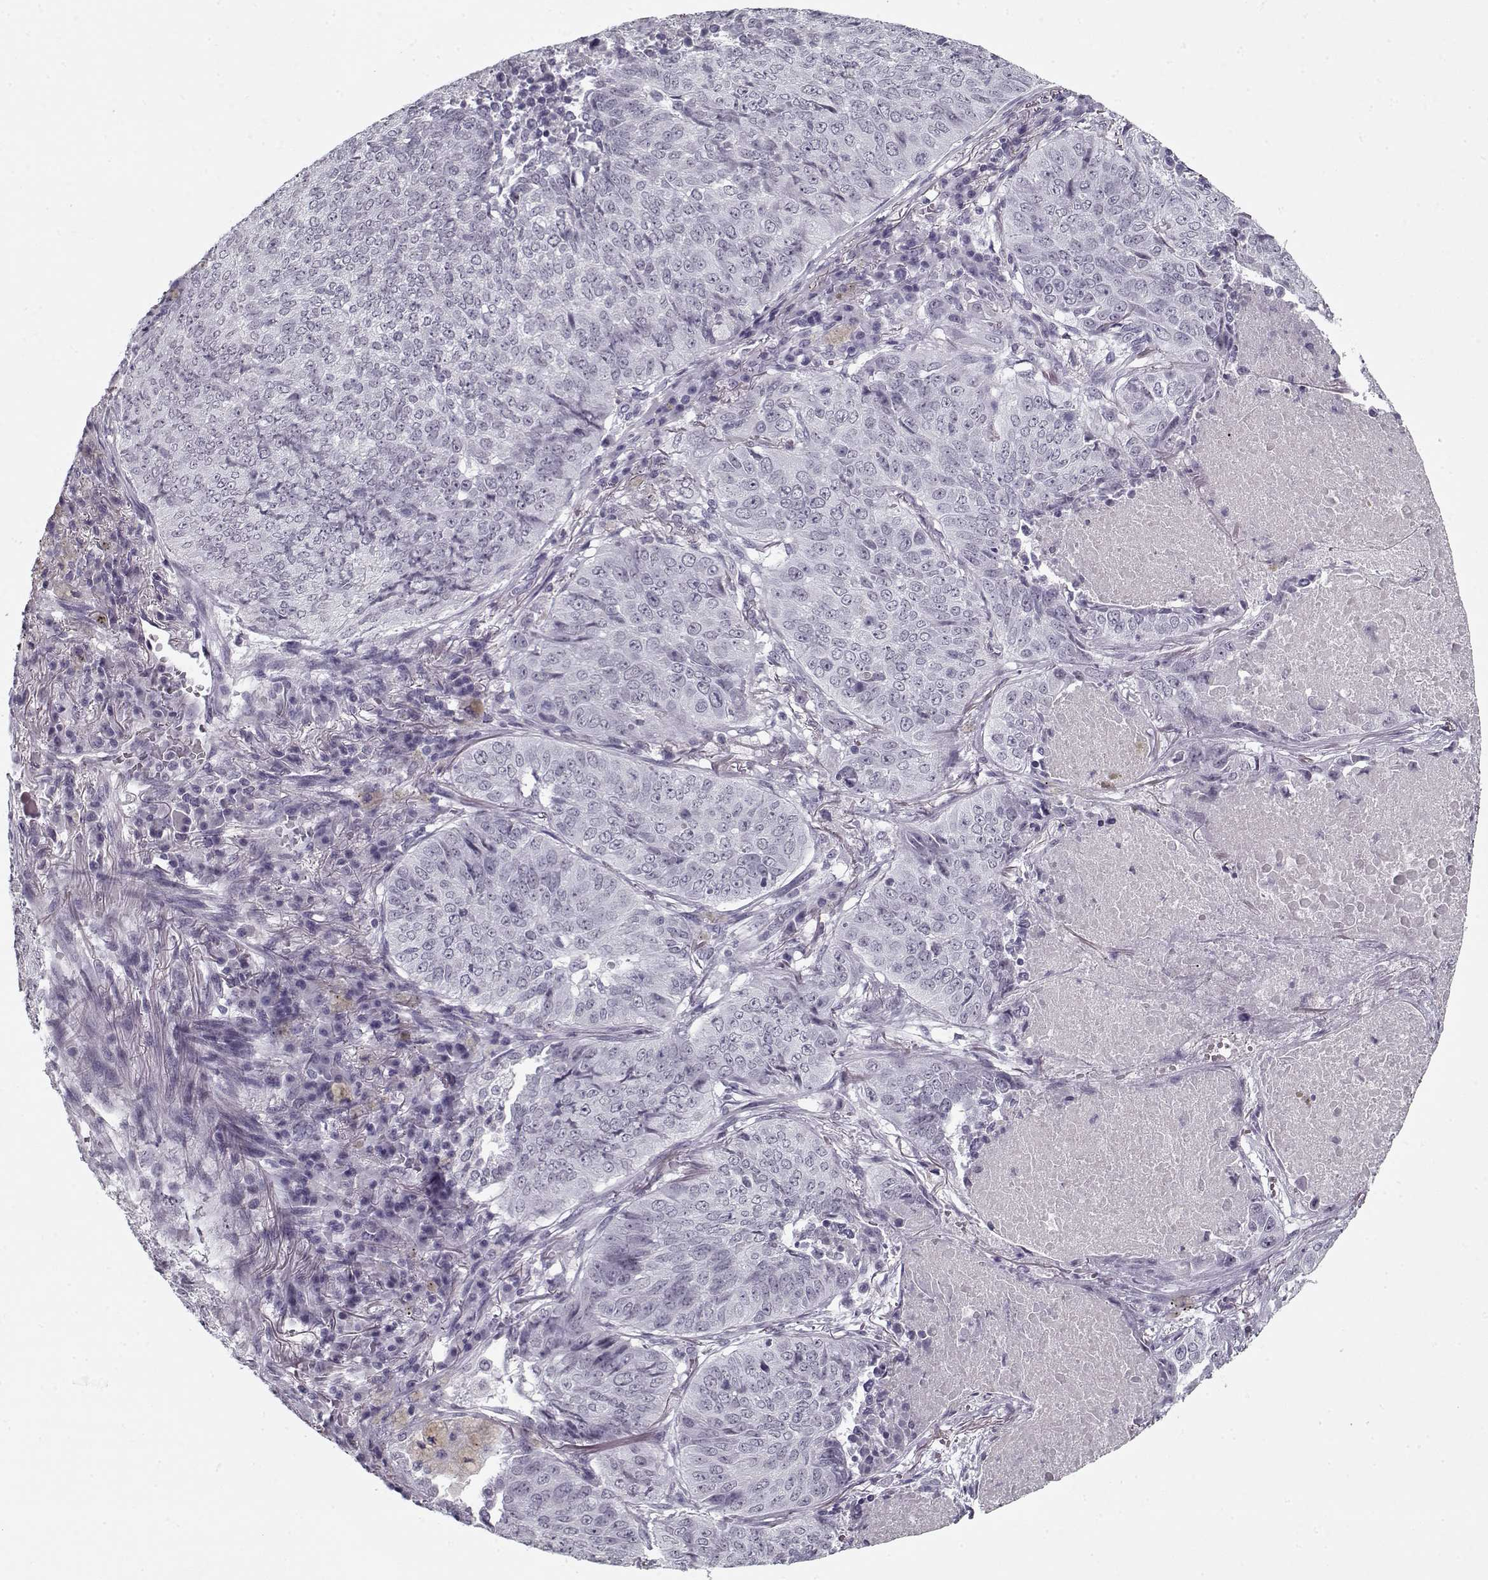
{"staining": {"intensity": "negative", "quantity": "none", "location": "none"}, "tissue": "lung cancer", "cell_type": "Tumor cells", "image_type": "cancer", "snomed": [{"axis": "morphology", "description": "Normal tissue, NOS"}, {"axis": "morphology", "description": "Squamous cell carcinoma, NOS"}, {"axis": "topography", "description": "Bronchus"}, {"axis": "topography", "description": "Lung"}], "caption": "A high-resolution image shows immunohistochemistry (IHC) staining of lung squamous cell carcinoma, which shows no significant staining in tumor cells. The staining is performed using DAB (3,3'-diaminobenzidine) brown chromogen with nuclei counter-stained in using hematoxylin.", "gene": "SPACA9", "patient": {"sex": "male", "age": 64}}